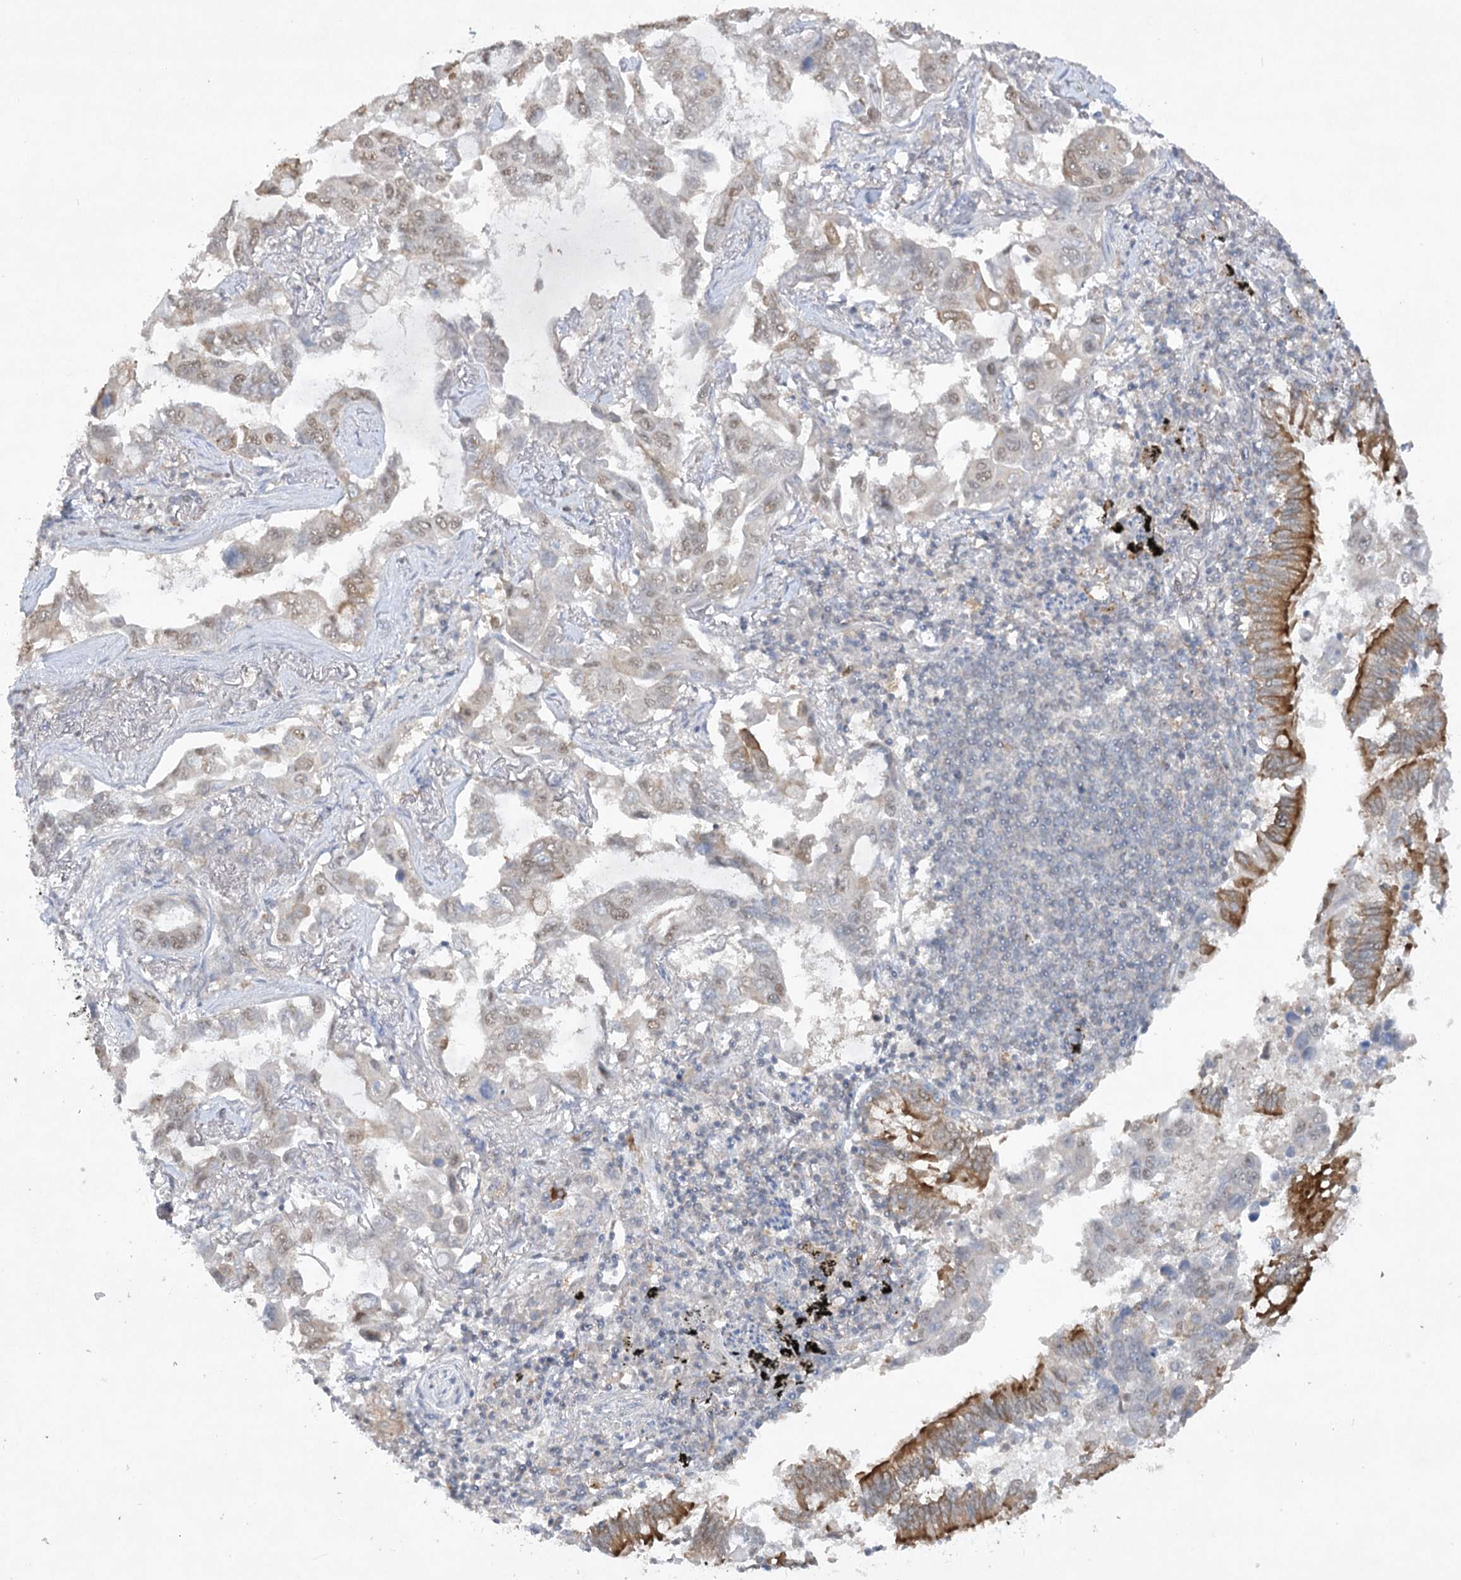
{"staining": {"intensity": "weak", "quantity": "<25%", "location": "cytoplasmic/membranous"}, "tissue": "lung cancer", "cell_type": "Tumor cells", "image_type": "cancer", "snomed": [{"axis": "morphology", "description": "Adenocarcinoma, NOS"}, {"axis": "topography", "description": "Lung"}], "caption": "The histopathology image shows no significant staining in tumor cells of adenocarcinoma (lung). (DAB IHC, high magnification).", "gene": "TRAF3IP1", "patient": {"sex": "male", "age": 64}}